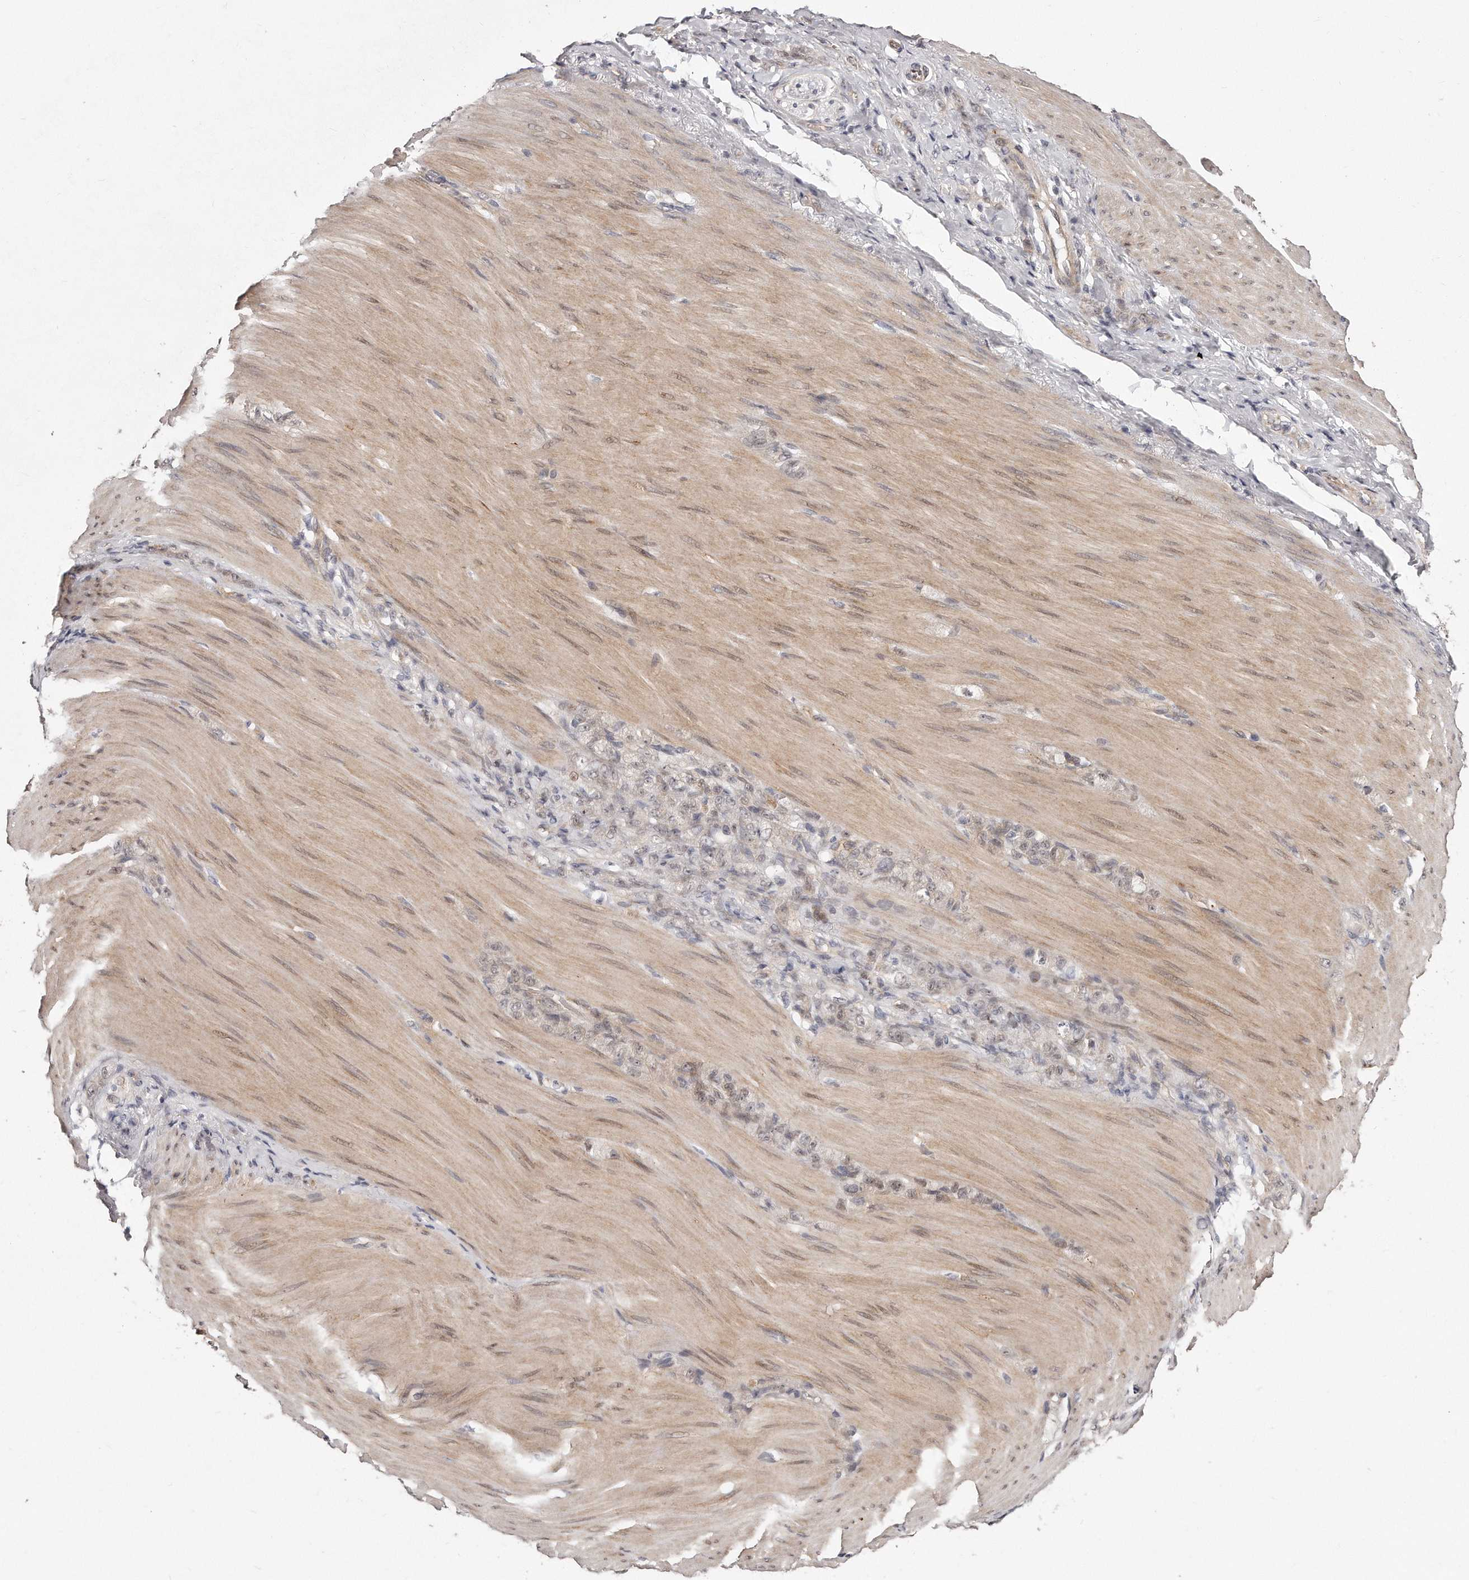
{"staining": {"intensity": "weak", "quantity": "25%-75%", "location": "nuclear"}, "tissue": "stomach cancer", "cell_type": "Tumor cells", "image_type": "cancer", "snomed": [{"axis": "morphology", "description": "Normal tissue, NOS"}, {"axis": "morphology", "description": "Adenocarcinoma, NOS"}, {"axis": "topography", "description": "Stomach"}], "caption": "The photomicrograph reveals a brown stain indicating the presence of a protein in the nuclear of tumor cells in stomach cancer. (Stains: DAB in brown, nuclei in blue, Microscopy: brightfield microscopy at high magnification).", "gene": "CASZ1", "patient": {"sex": "male", "age": 82}}